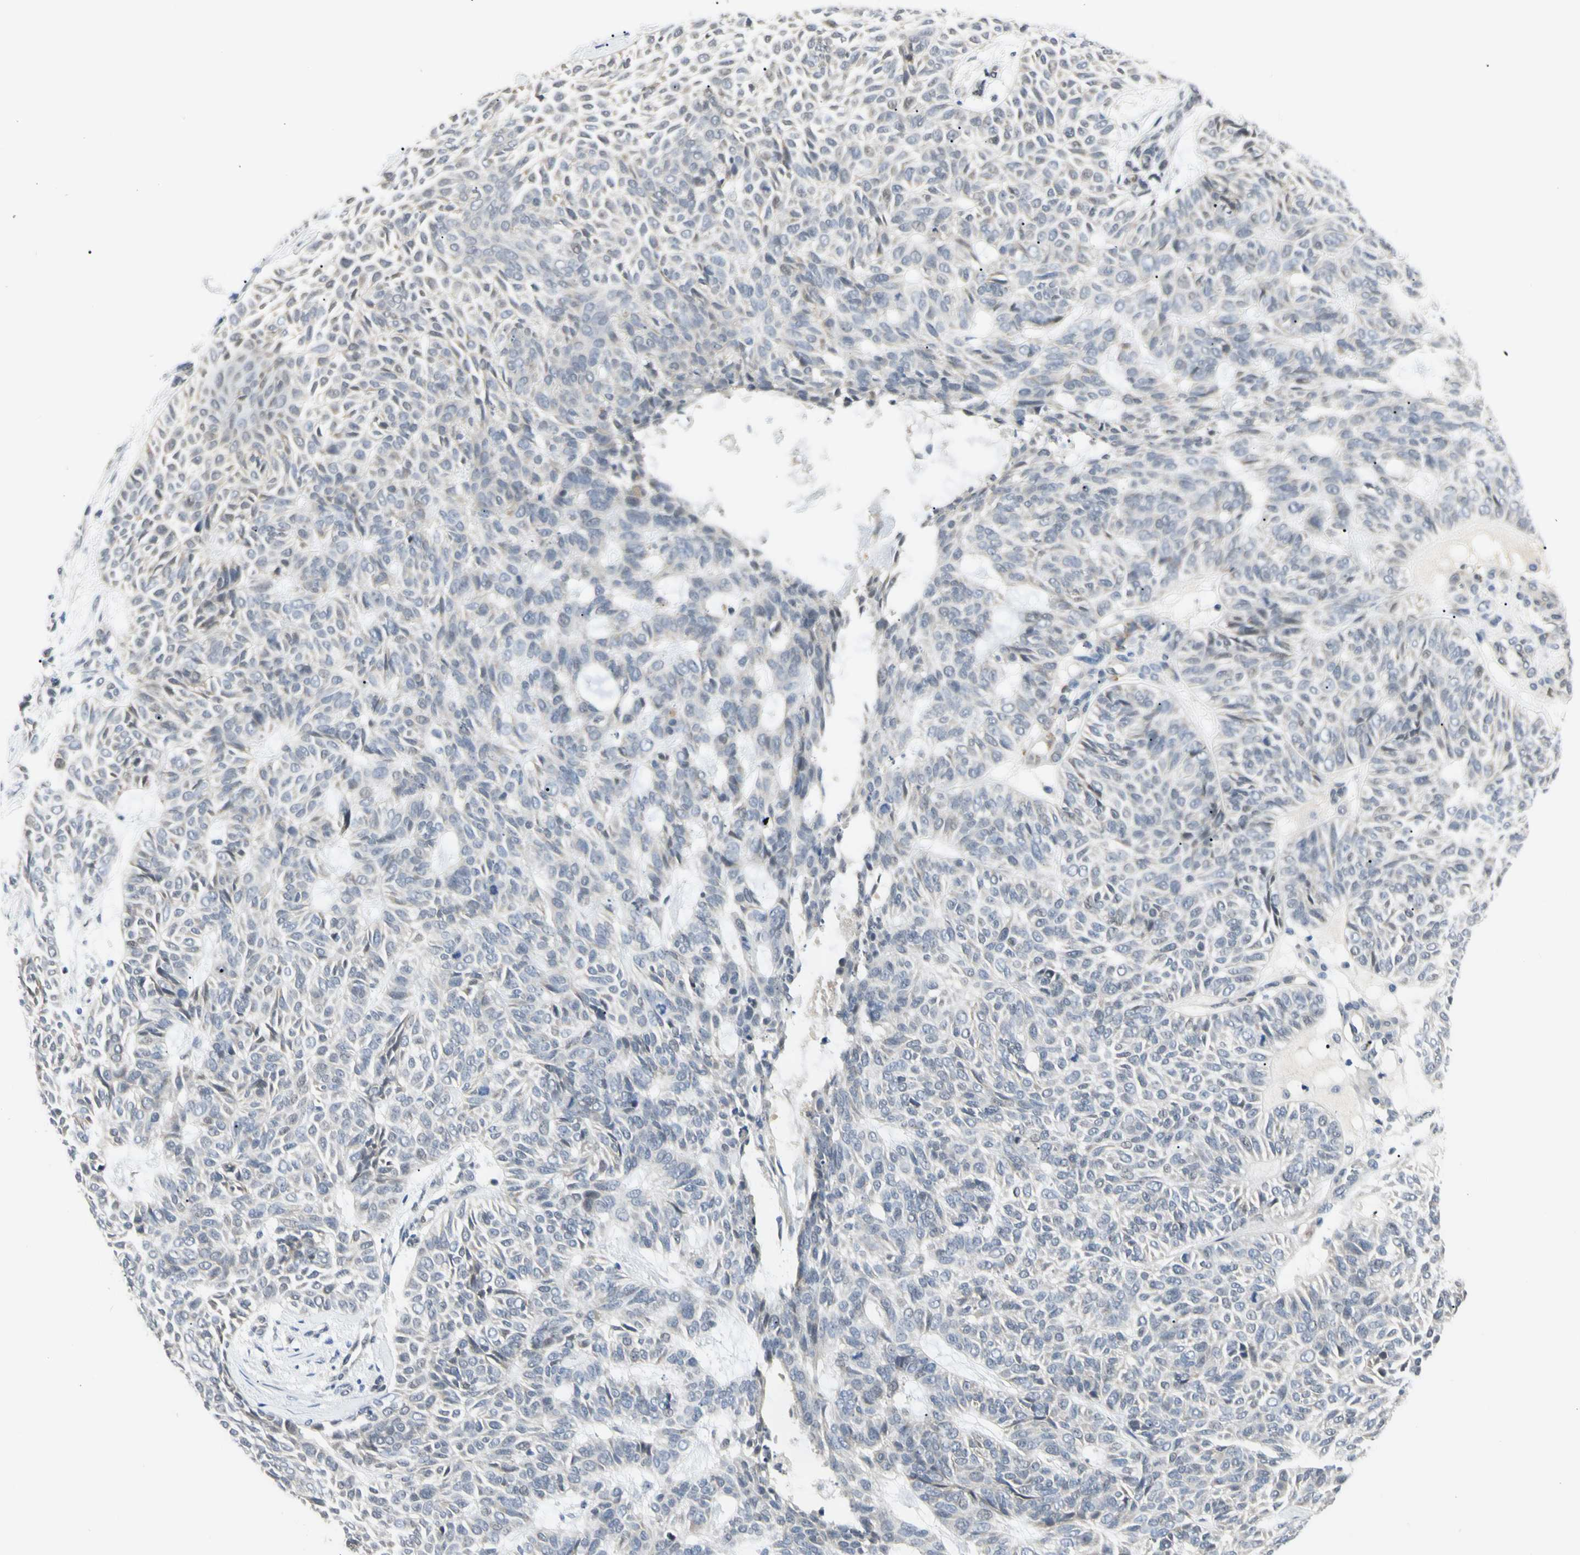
{"staining": {"intensity": "negative", "quantity": "none", "location": "none"}, "tissue": "skin cancer", "cell_type": "Tumor cells", "image_type": "cancer", "snomed": [{"axis": "morphology", "description": "Basal cell carcinoma"}, {"axis": "topography", "description": "Skin"}], "caption": "Protein analysis of basal cell carcinoma (skin) exhibits no significant staining in tumor cells.", "gene": "GREM1", "patient": {"sex": "male", "age": 87}}